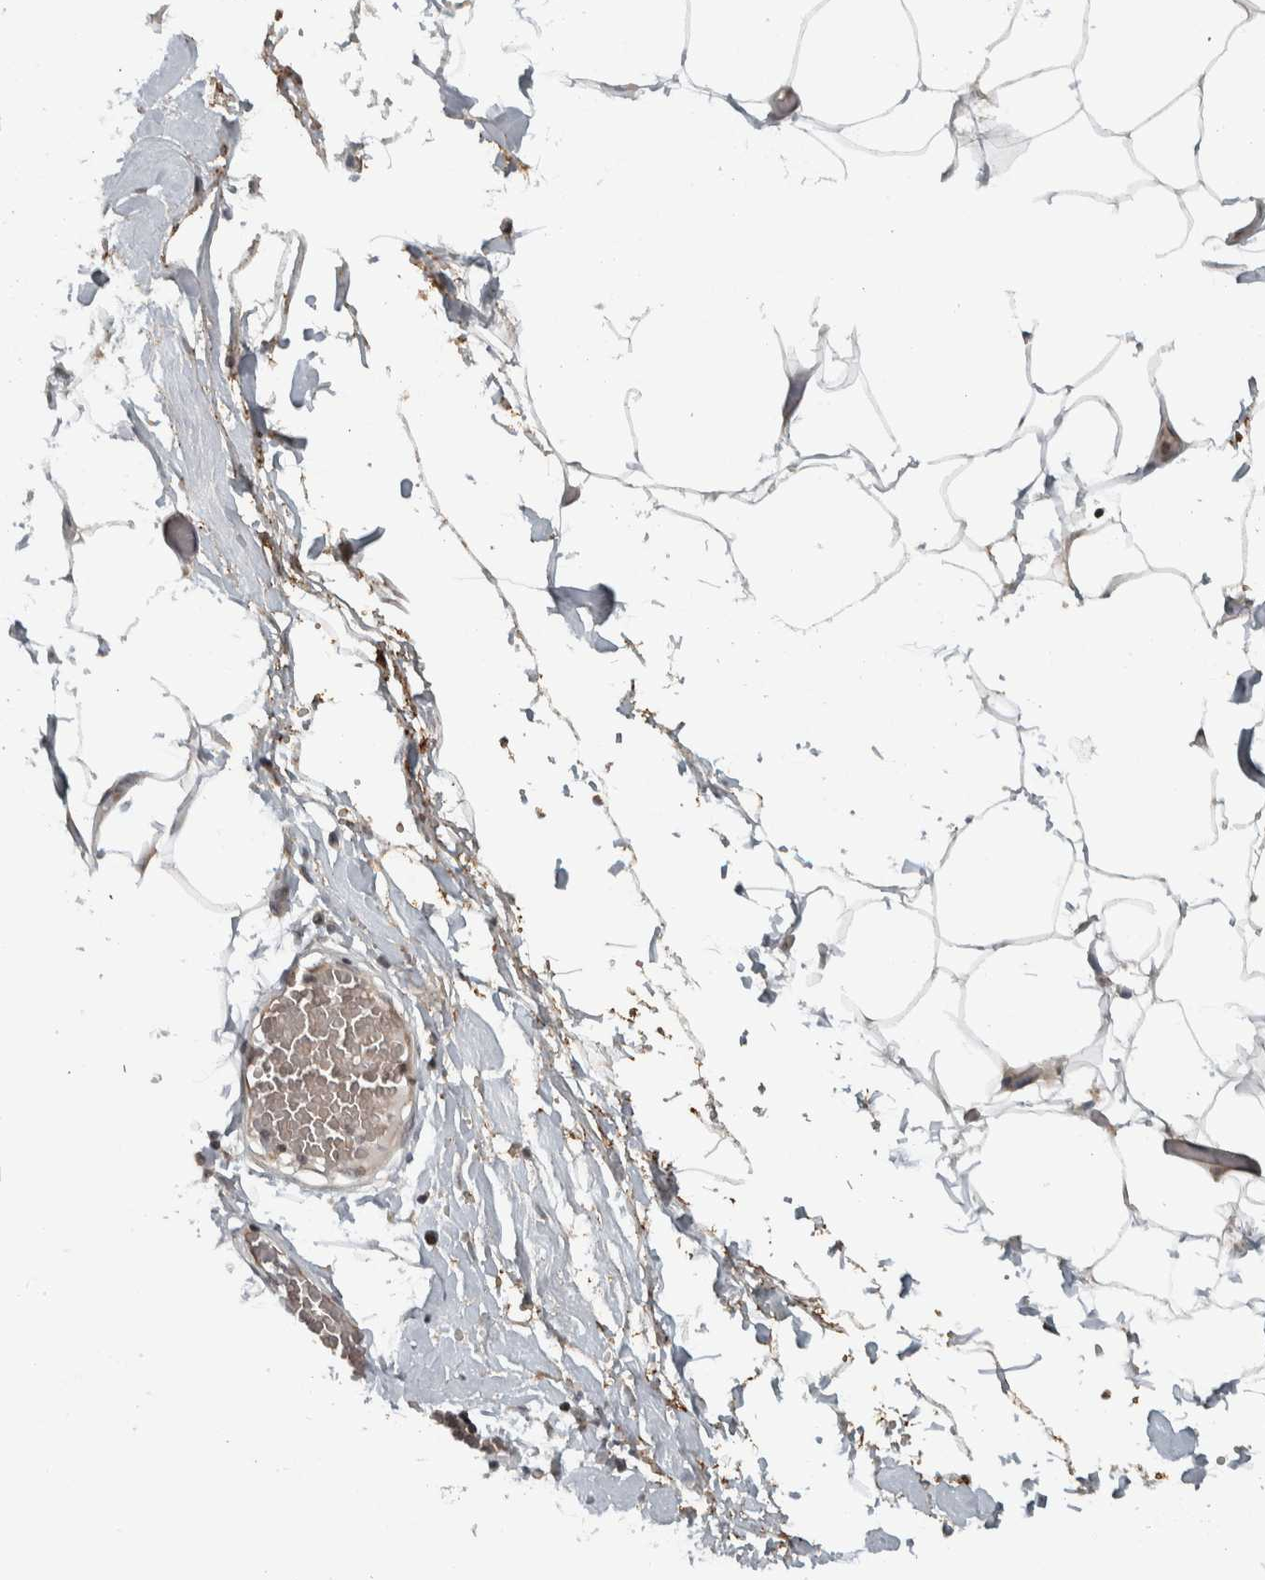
{"staining": {"intensity": "moderate", "quantity": "25%-75%", "location": "cytoplasmic/membranous"}, "tissue": "adipose tissue", "cell_type": "Adipocytes", "image_type": "normal", "snomed": [{"axis": "morphology", "description": "Normal tissue, NOS"}, {"axis": "morphology", "description": "Adenocarcinoma, NOS"}, {"axis": "topography", "description": "Colon"}, {"axis": "topography", "description": "Peripheral nerve tissue"}], "caption": "Immunohistochemical staining of normal adipose tissue displays 25%-75% levels of moderate cytoplasmic/membranous protein staining in about 25%-75% of adipocytes. The staining was performed using DAB (3,3'-diaminobenzidine) to visualize the protein expression in brown, while the nuclei were stained in blue with hematoxylin (Magnification: 20x).", "gene": "NAPG", "patient": {"sex": "male", "age": 14}}